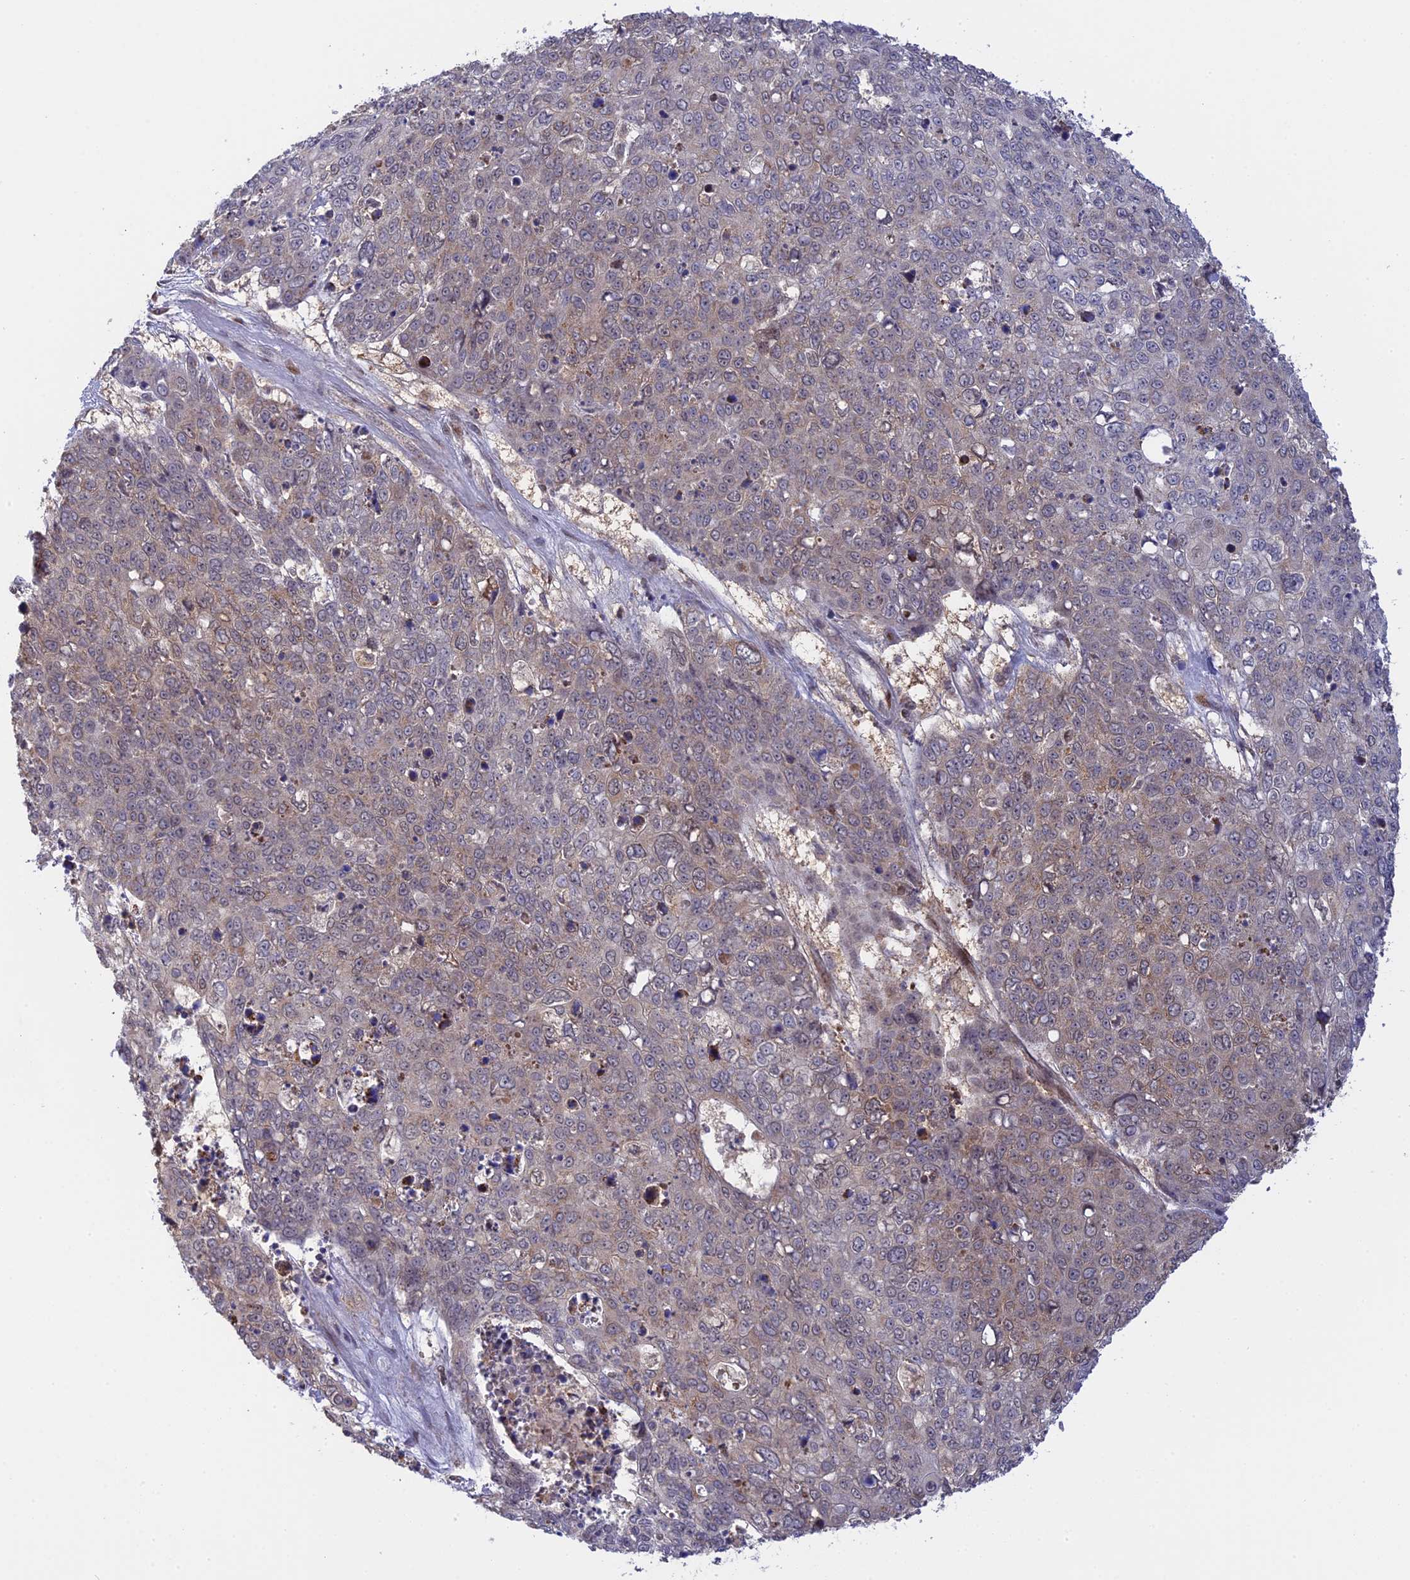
{"staining": {"intensity": "weak", "quantity": "<25%", "location": "cytoplasmic/membranous"}, "tissue": "skin cancer", "cell_type": "Tumor cells", "image_type": "cancer", "snomed": [{"axis": "morphology", "description": "Squamous cell carcinoma, NOS"}, {"axis": "topography", "description": "Skin"}], "caption": "Immunohistochemical staining of human skin cancer demonstrates no significant expression in tumor cells.", "gene": "GSKIP", "patient": {"sex": "male", "age": 71}}